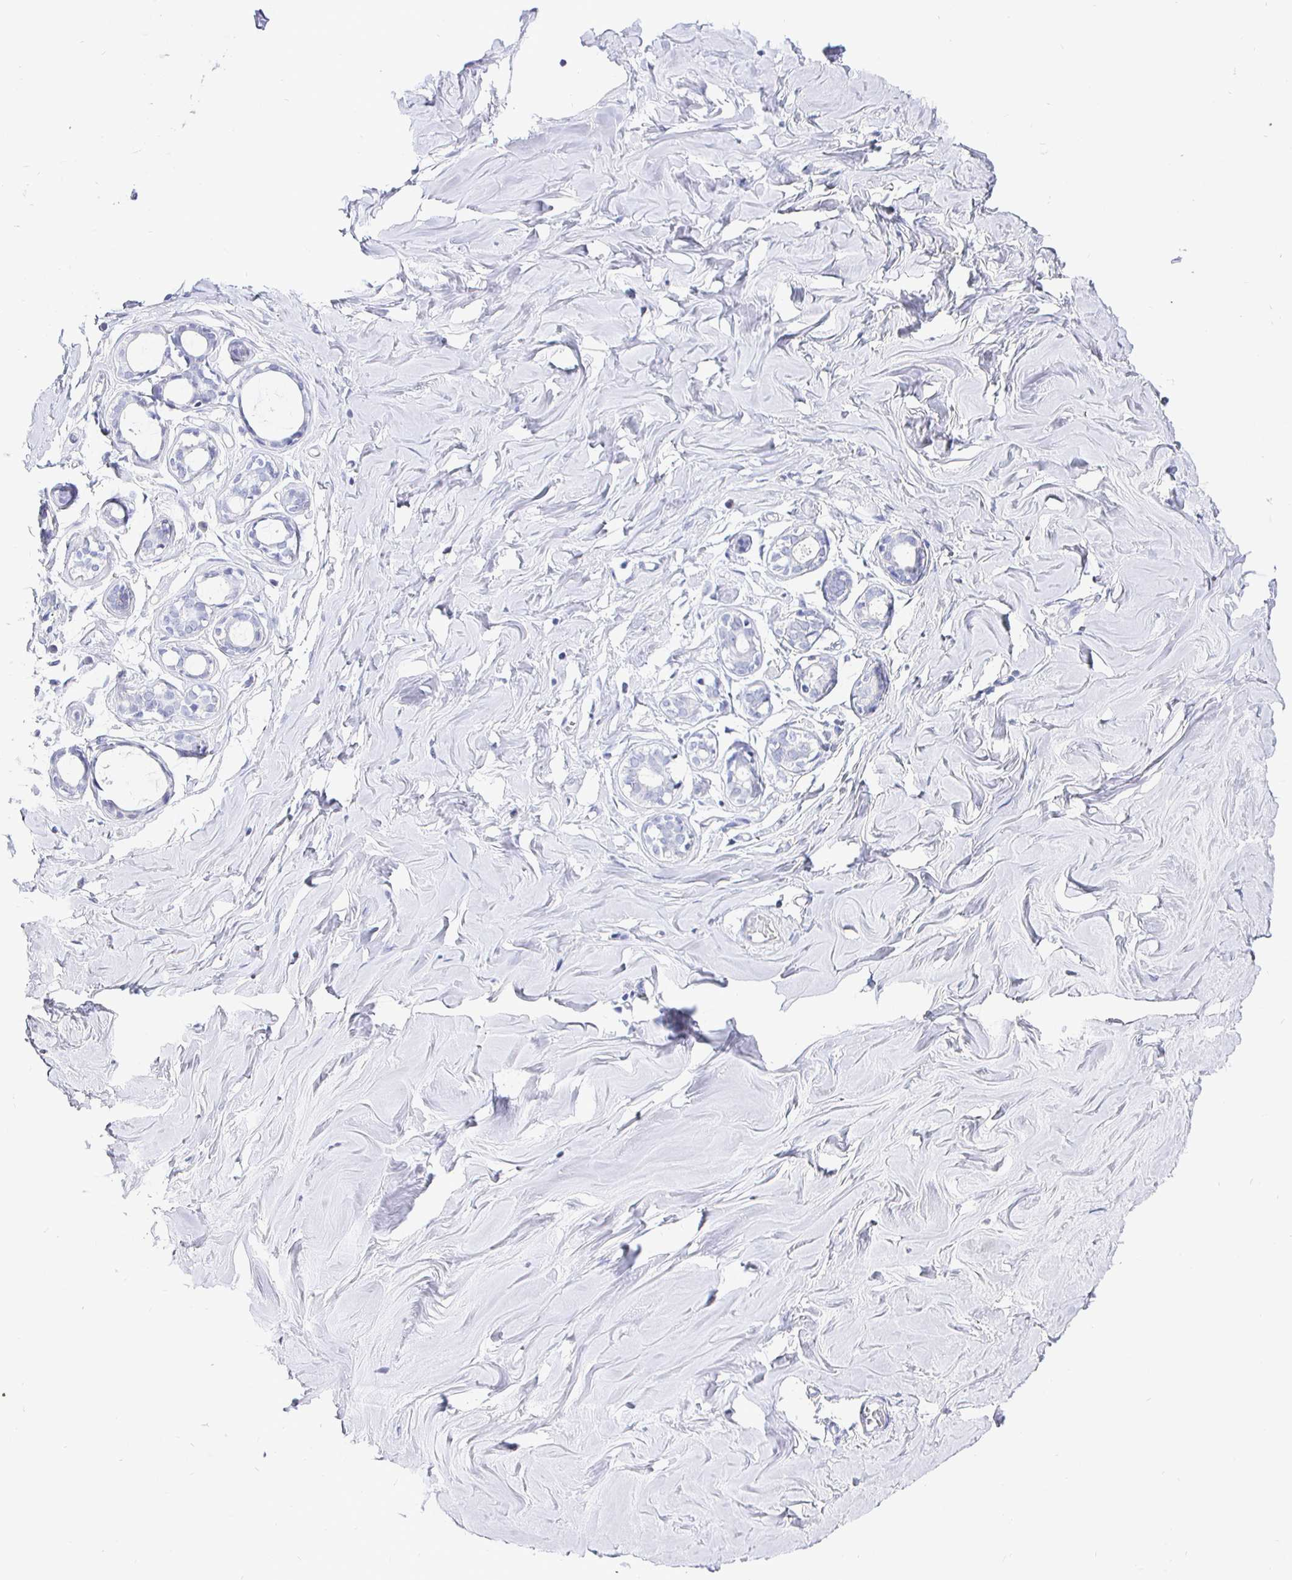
{"staining": {"intensity": "negative", "quantity": "none", "location": "none"}, "tissue": "breast", "cell_type": "Adipocytes", "image_type": "normal", "snomed": [{"axis": "morphology", "description": "Normal tissue, NOS"}, {"axis": "topography", "description": "Breast"}], "caption": "Immunohistochemistry (IHC) micrograph of unremarkable human breast stained for a protein (brown), which reveals no expression in adipocytes.", "gene": "CR2", "patient": {"sex": "female", "age": 27}}